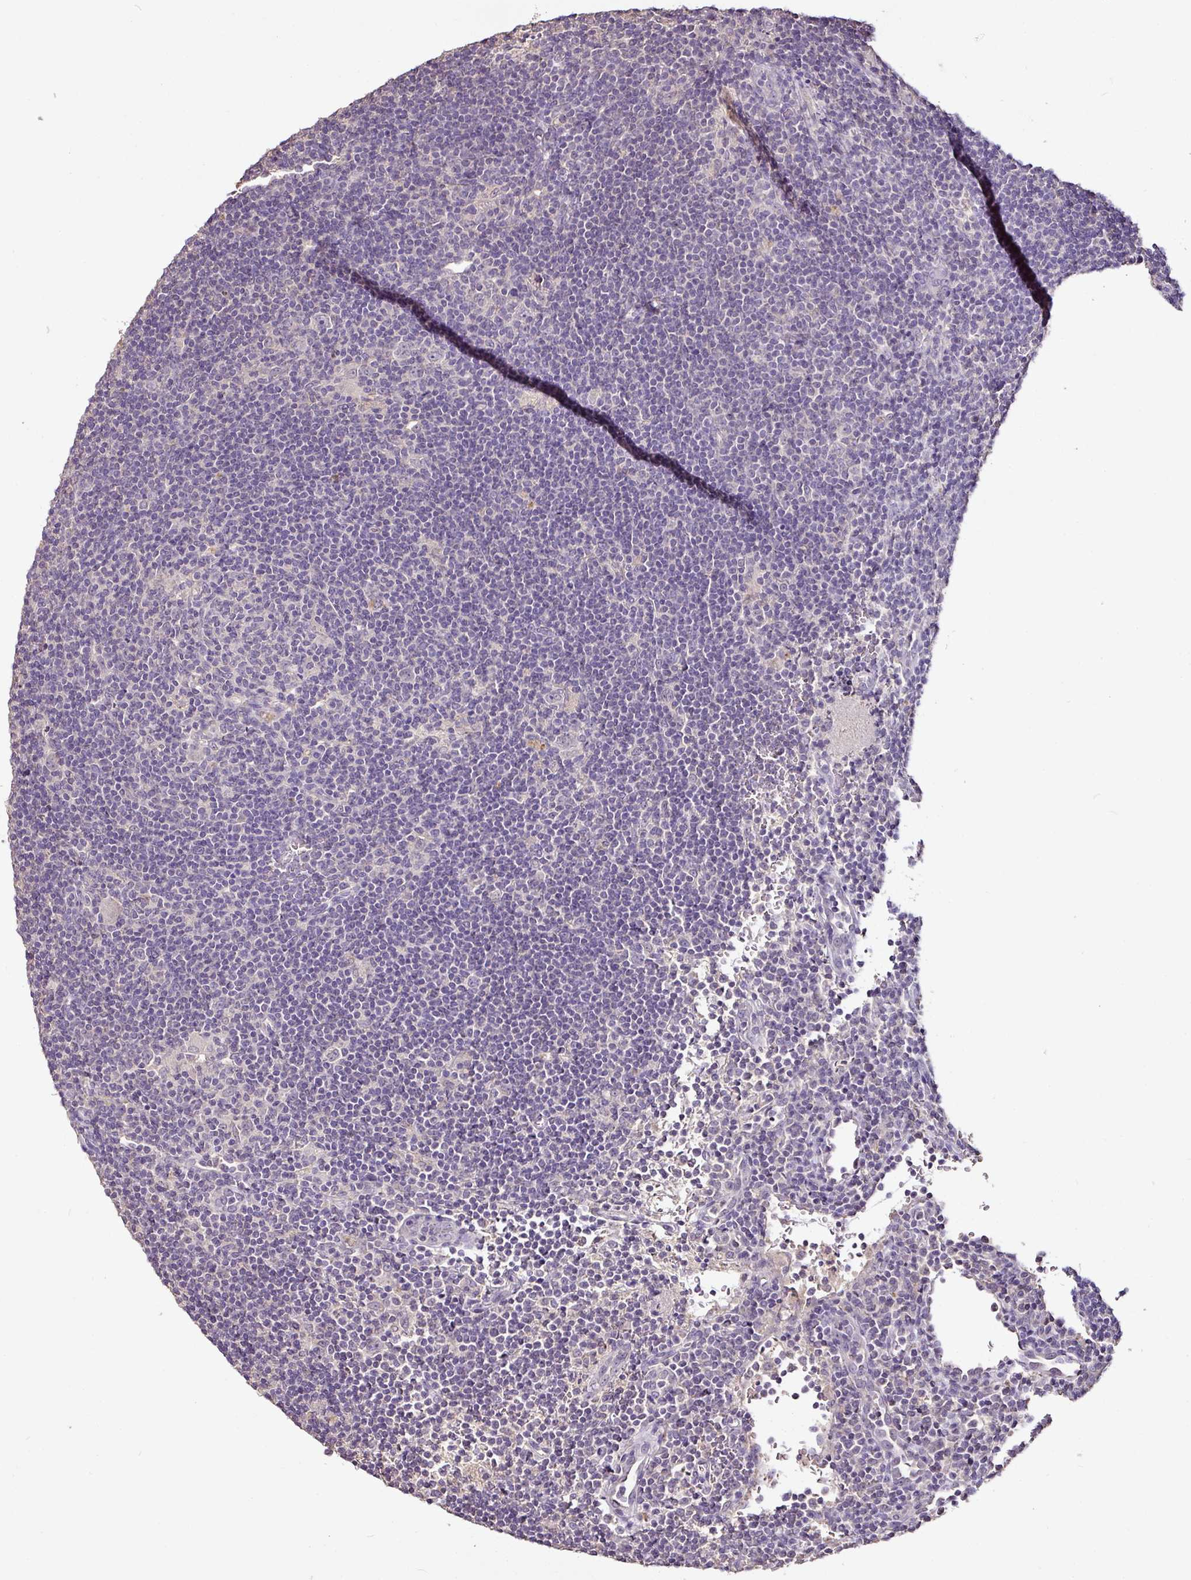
{"staining": {"intensity": "negative", "quantity": "none", "location": "none"}, "tissue": "lymphoma", "cell_type": "Tumor cells", "image_type": "cancer", "snomed": [{"axis": "morphology", "description": "Hodgkin's disease, NOS"}, {"axis": "topography", "description": "Lymph node"}], "caption": "High power microscopy photomicrograph of an immunohistochemistry (IHC) micrograph of lymphoma, revealing no significant staining in tumor cells.", "gene": "RPL38", "patient": {"sex": "female", "age": 57}}